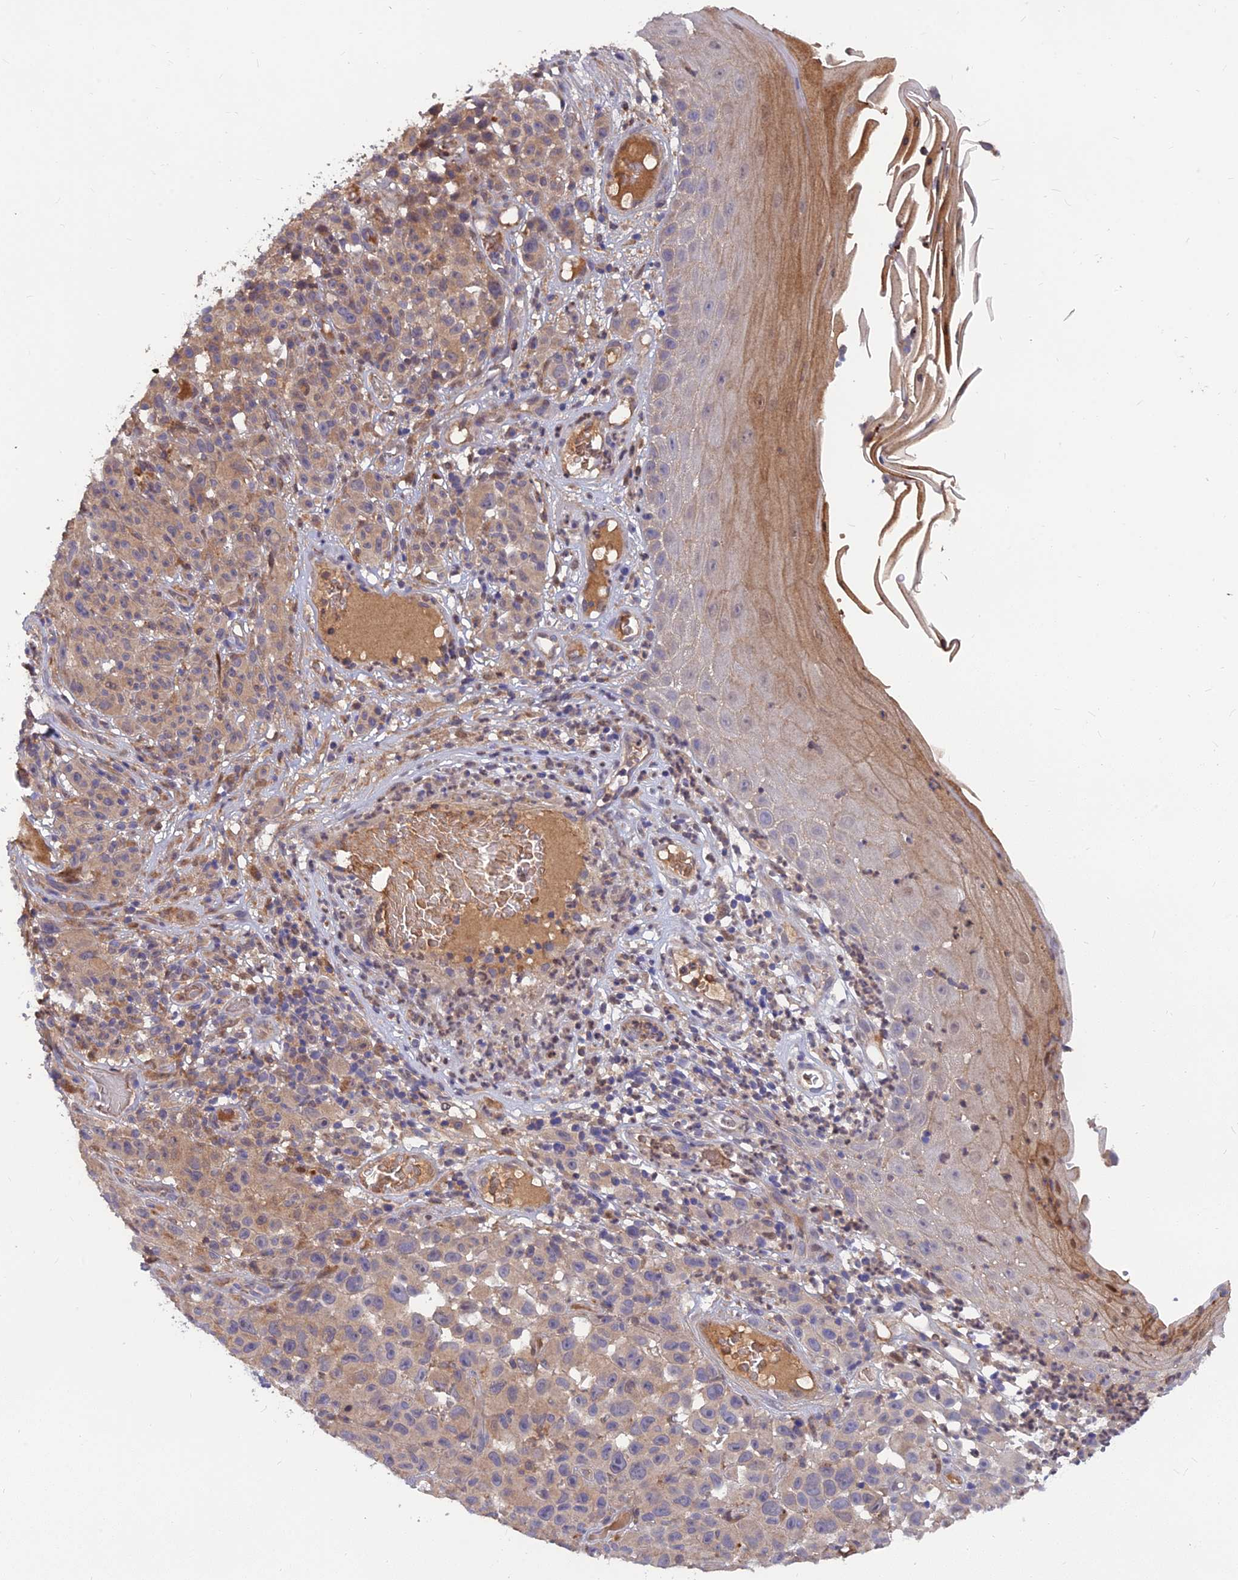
{"staining": {"intensity": "negative", "quantity": "none", "location": "none"}, "tissue": "melanoma", "cell_type": "Tumor cells", "image_type": "cancer", "snomed": [{"axis": "morphology", "description": "Malignant melanoma, NOS"}, {"axis": "topography", "description": "Skin"}], "caption": "A high-resolution photomicrograph shows immunohistochemistry staining of malignant melanoma, which demonstrates no significant positivity in tumor cells.", "gene": "FAM151B", "patient": {"sex": "female", "age": 82}}